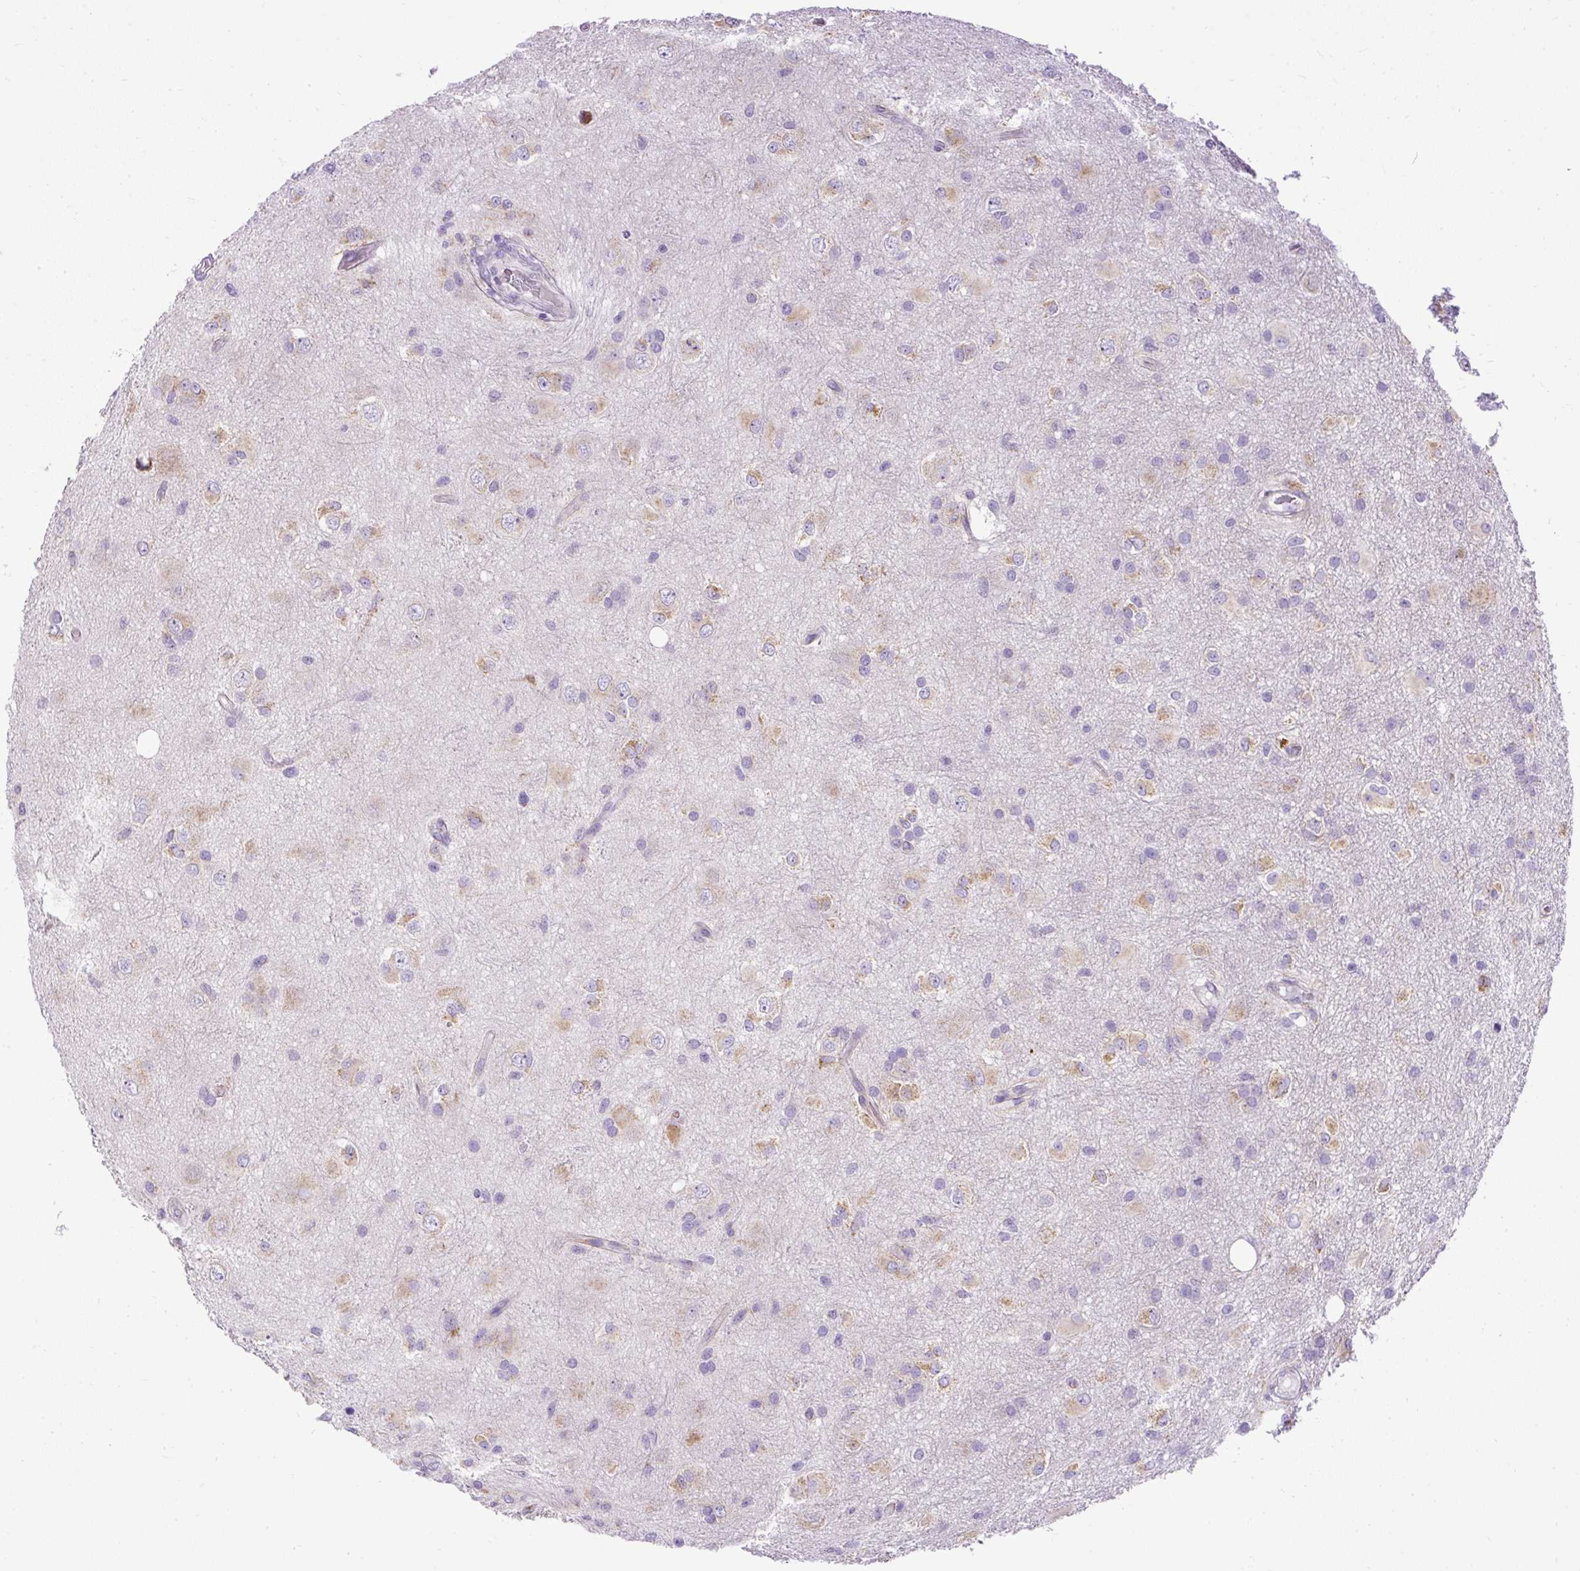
{"staining": {"intensity": "moderate", "quantity": ">75%", "location": "cytoplasmic/membranous"}, "tissue": "glioma", "cell_type": "Tumor cells", "image_type": "cancer", "snomed": [{"axis": "morphology", "description": "Glioma, malignant, High grade"}, {"axis": "topography", "description": "Brain"}], "caption": "A histopathology image of malignant high-grade glioma stained for a protein reveals moderate cytoplasmic/membranous brown staining in tumor cells.", "gene": "SYBU", "patient": {"sex": "male", "age": 53}}